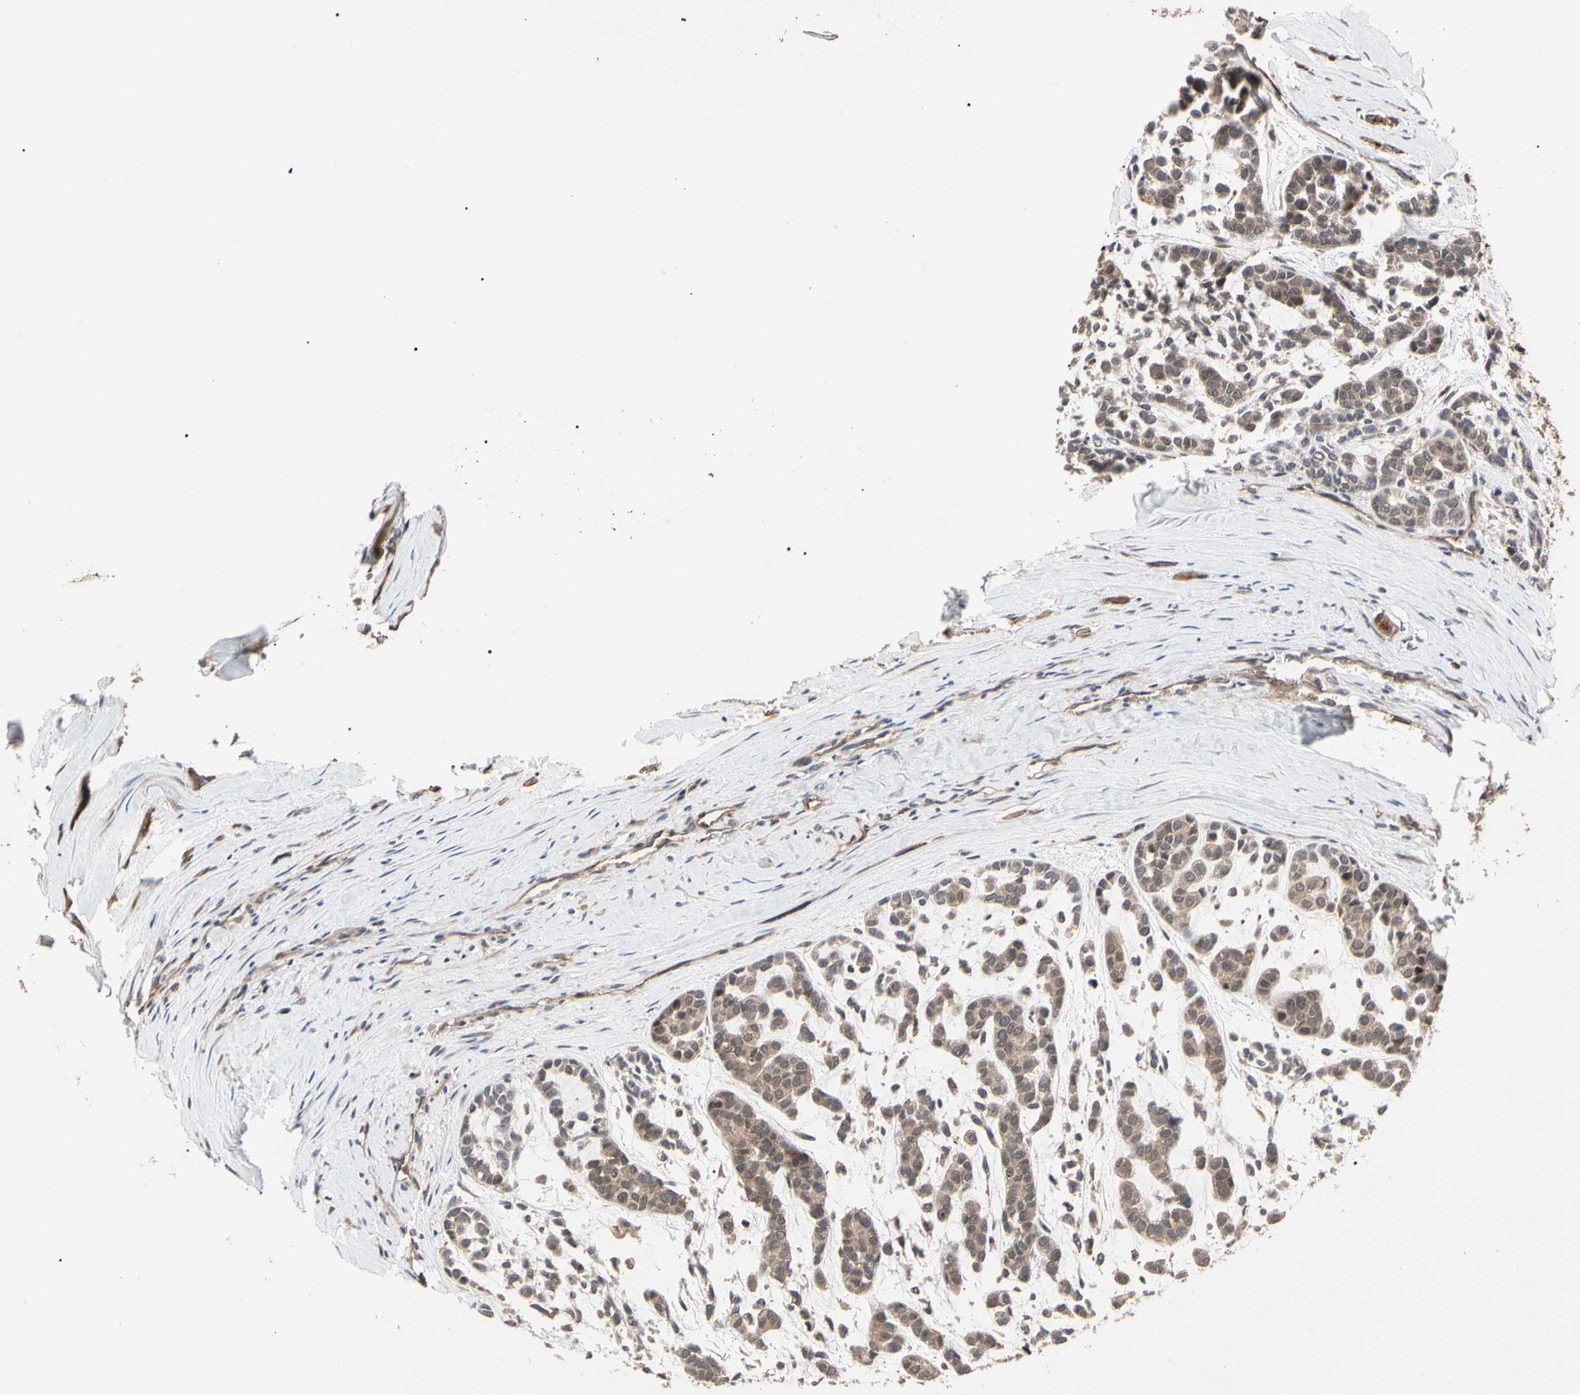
{"staining": {"intensity": "weak", "quantity": ">75%", "location": "cytoplasmic/membranous,nuclear"}, "tissue": "head and neck cancer", "cell_type": "Tumor cells", "image_type": "cancer", "snomed": [{"axis": "morphology", "description": "Adenocarcinoma, NOS"}, {"axis": "morphology", "description": "Adenoma, NOS"}, {"axis": "topography", "description": "Head-Neck"}], "caption": "DAB immunohistochemical staining of human head and neck cancer reveals weak cytoplasmic/membranous and nuclear protein staining in about >75% of tumor cells. Nuclei are stained in blue.", "gene": "CYTIP", "patient": {"sex": "female", "age": 55}}